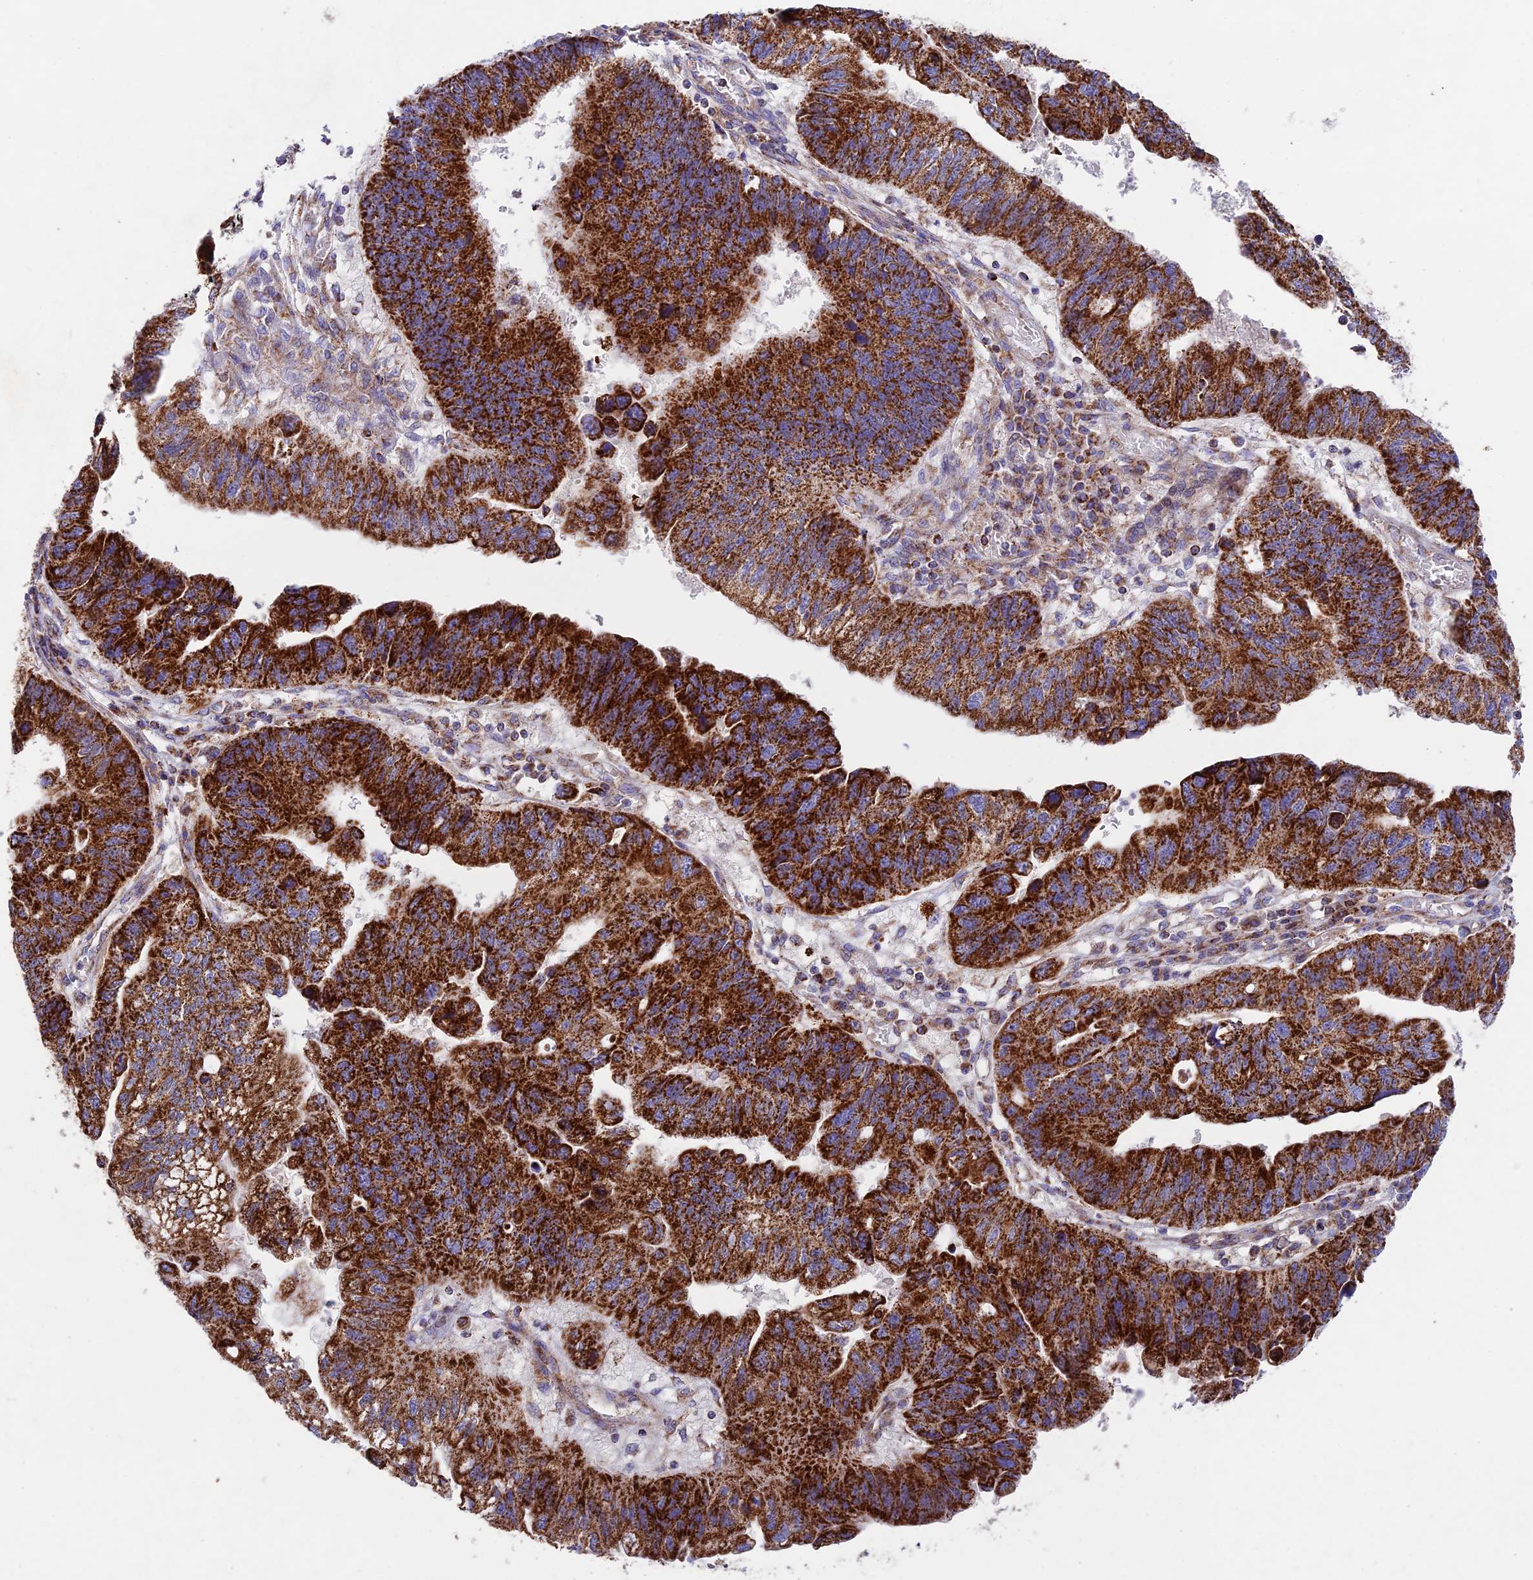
{"staining": {"intensity": "strong", "quantity": ">75%", "location": "cytoplasmic/membranous"}, "tissue": "stomach cancer", "cell_type": "Tumor cells", "image_type": "cancer", "snomed": [{"axis": "morphology", "description": "Adenocarcinoma, NOS"}, {"axis": "topography", "description": "Stomach"}], "caption": "Adenocarcinoma (stomach) stained for a protein (brown) displays strong cytoplasmic/membranous positive staining in approximately >75% of tumor cells.", "gene": "KHDC3L", "patient": {"sex": "male", "age": 59}}